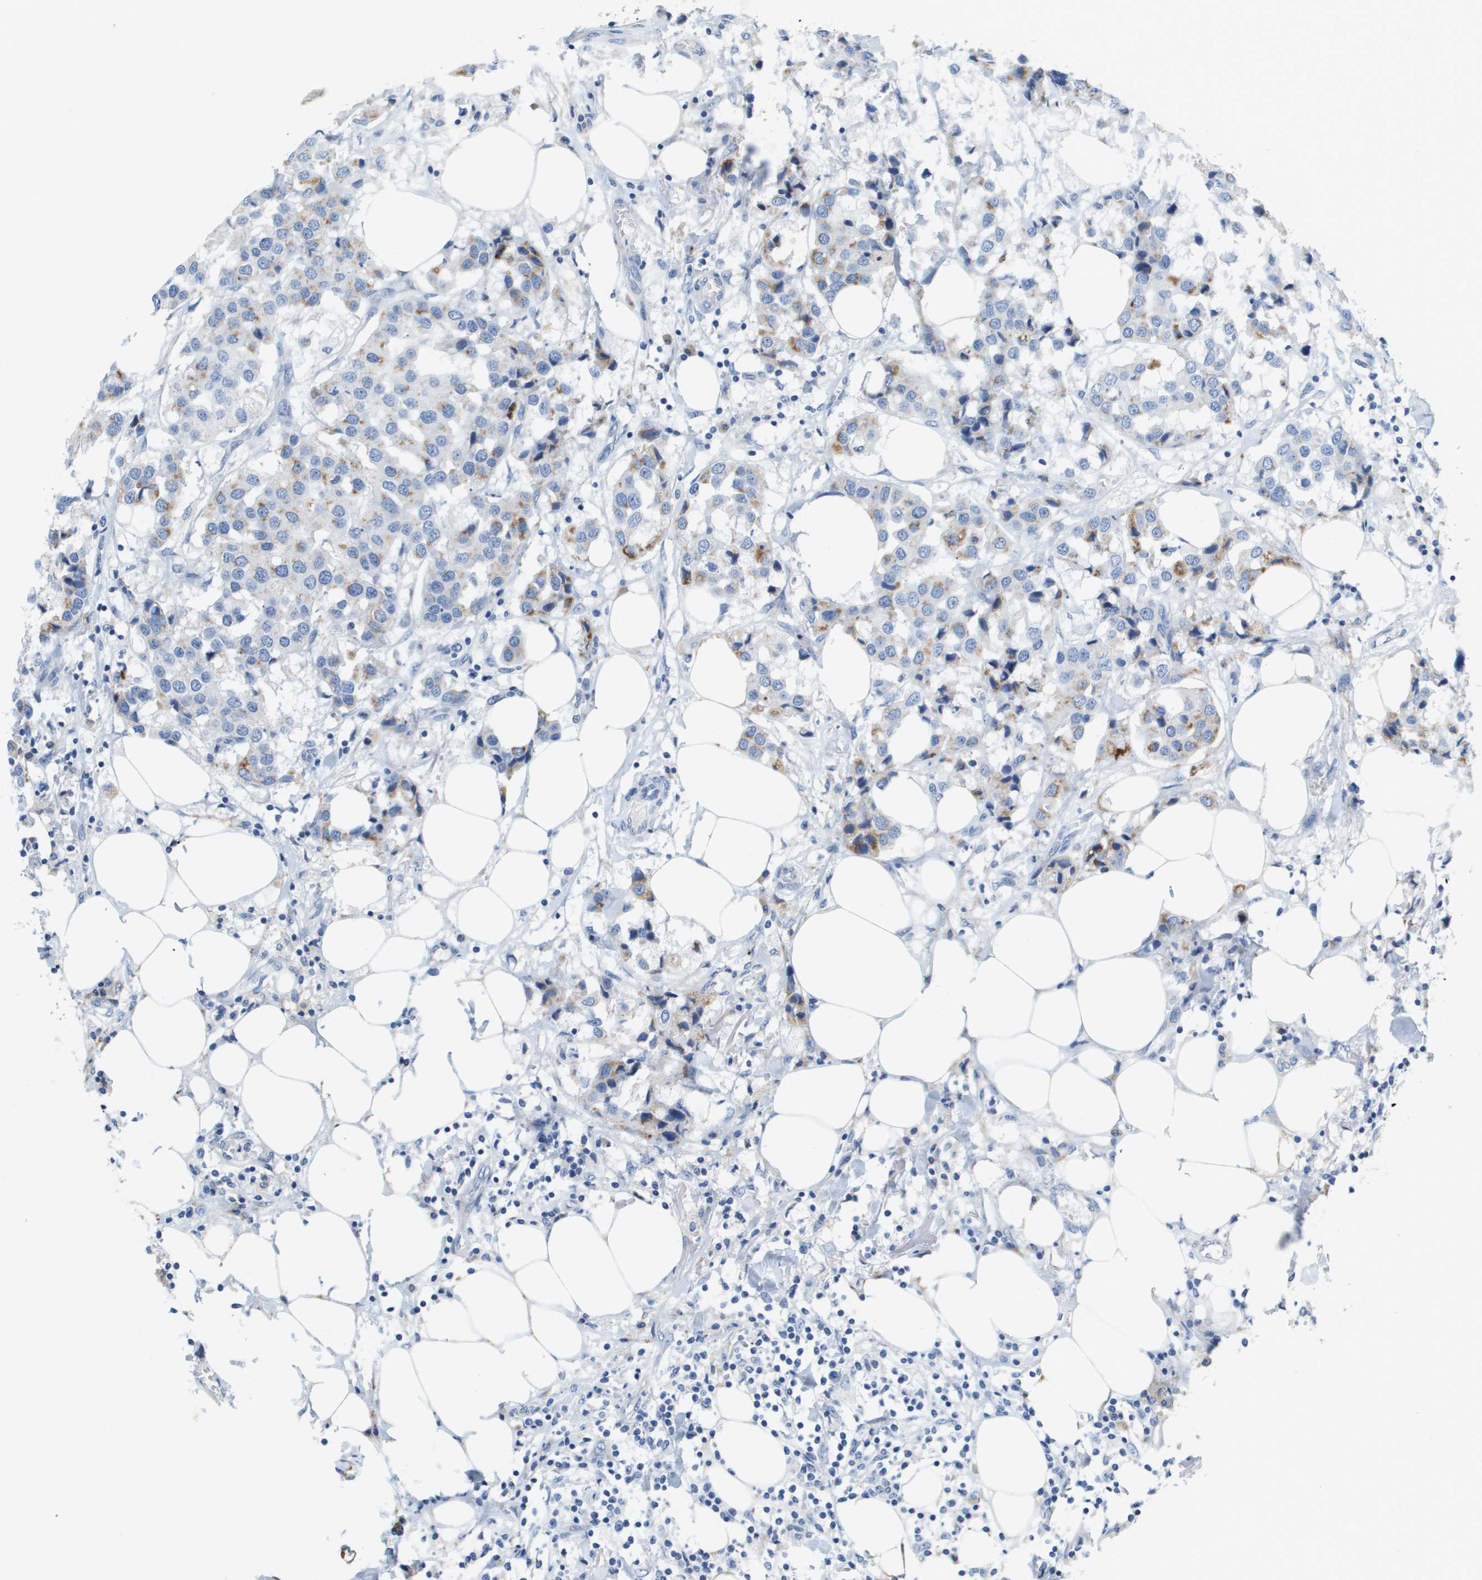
{"staining": {"intensity": "moderate", "quantity": "<25%", "location": "cytoplasmic/membranous"}, "tissue": "breast cancer", "cell_type": "Tumor cells", "image_type": "cancer", "snomed": [{"axis": "morphology", "description": "Duct carcinoma"}, {"axis": "topography", "description": "Breast"}], "caption": "An image showing moderate cytoplasmic/membranous staining in about <25% of tumor cells in breast cancer (infiltrating ductal carcinoma), as visualized by brown immunohistochemical staining.", "gene": "CASP10", "patient": {"sex": "female", "age": 80}}